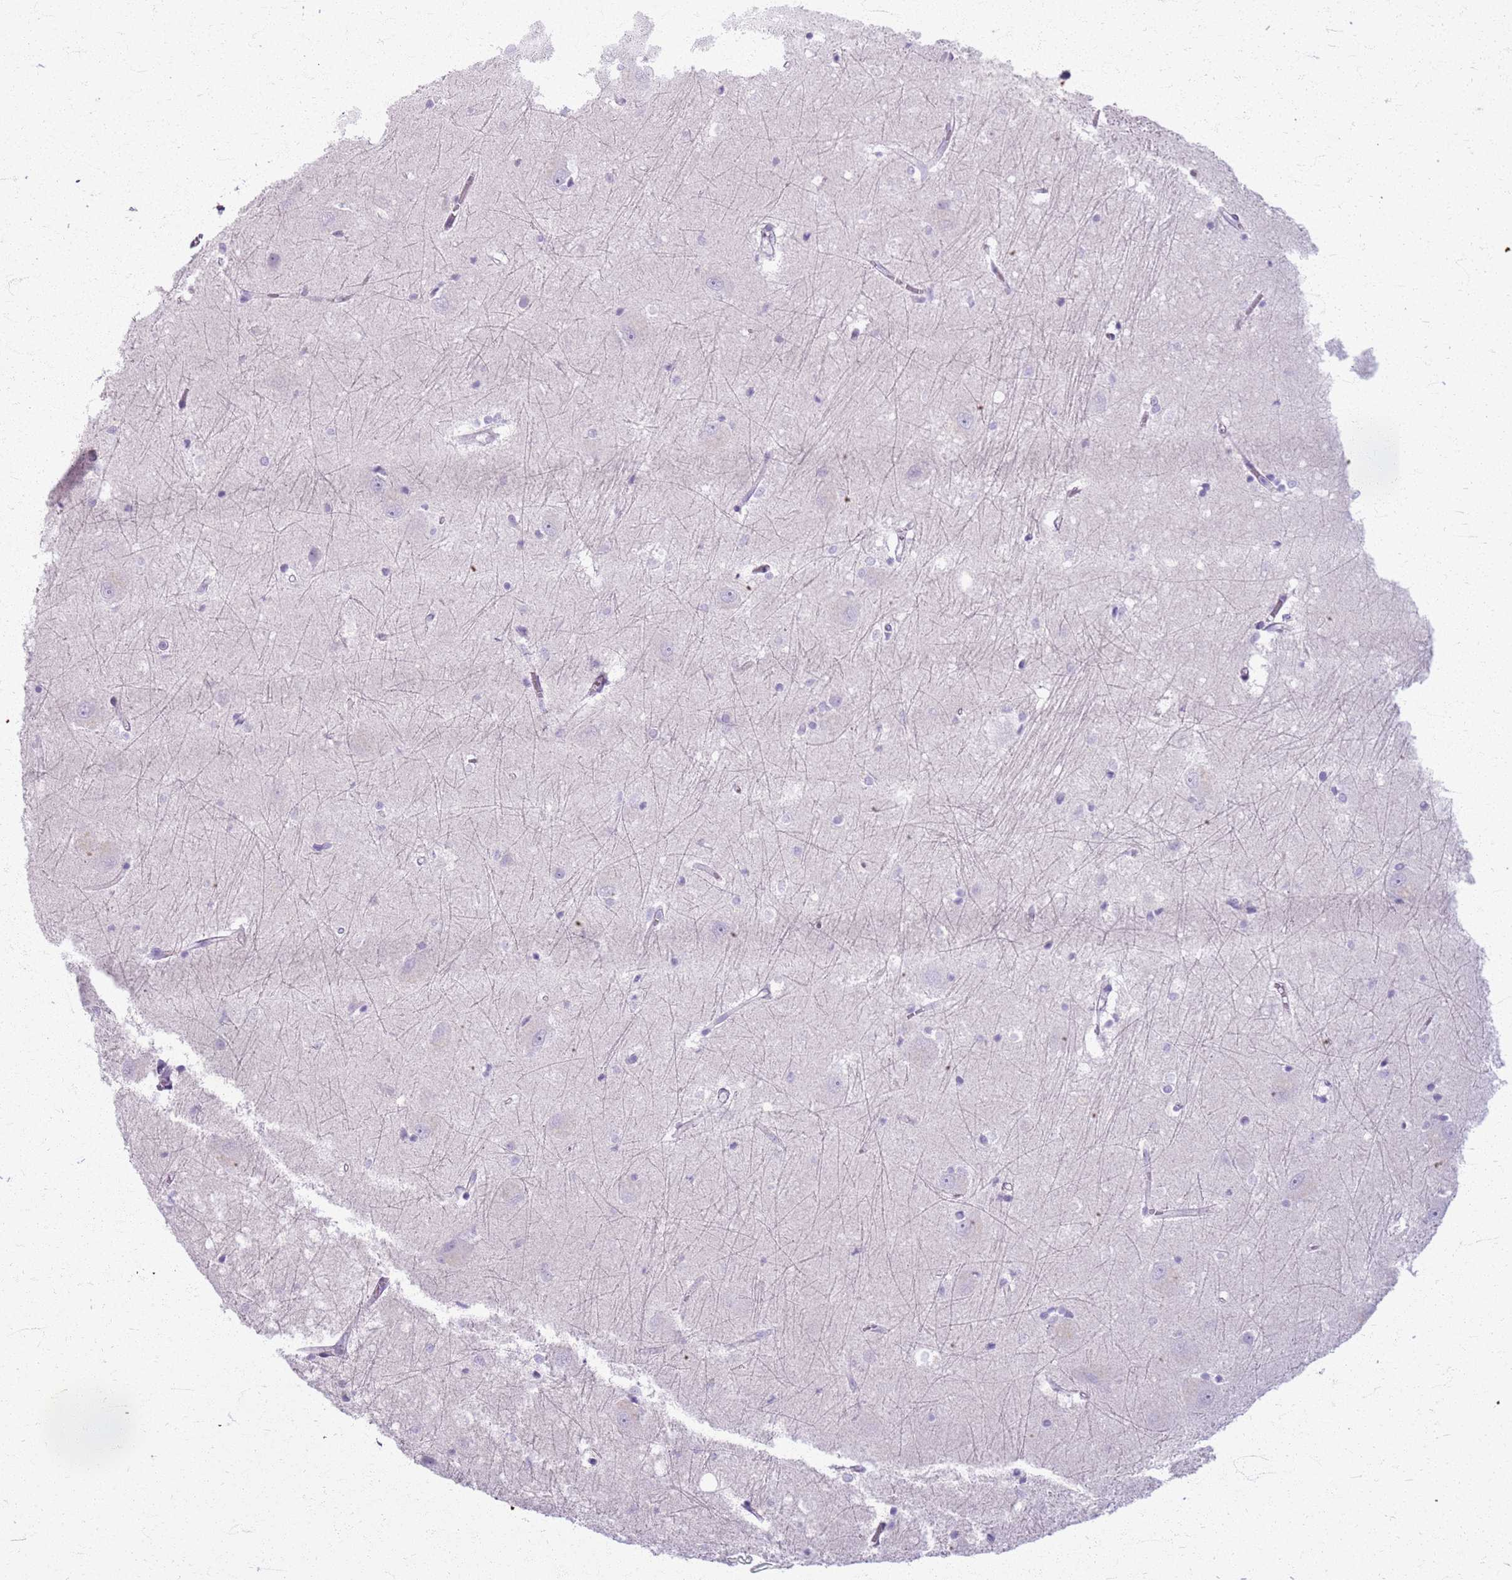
{"staining": {"intensity": "negative", "quantity": "none", "location": "none"}, "tissue": "caudate", "cell_type": "Glial cells", "image_type": "normal", "snomed": [{"axis": "morphology", "description": "Normal tissue, NOS"}, {"axis": "topography", "description": "Lateral ventricle wall"}], "caption": "Glial cells show no significant protein staining in unremarkable caudate.", "gene": "CSRP3", "patient": {"sex": "male", "age": 37}}